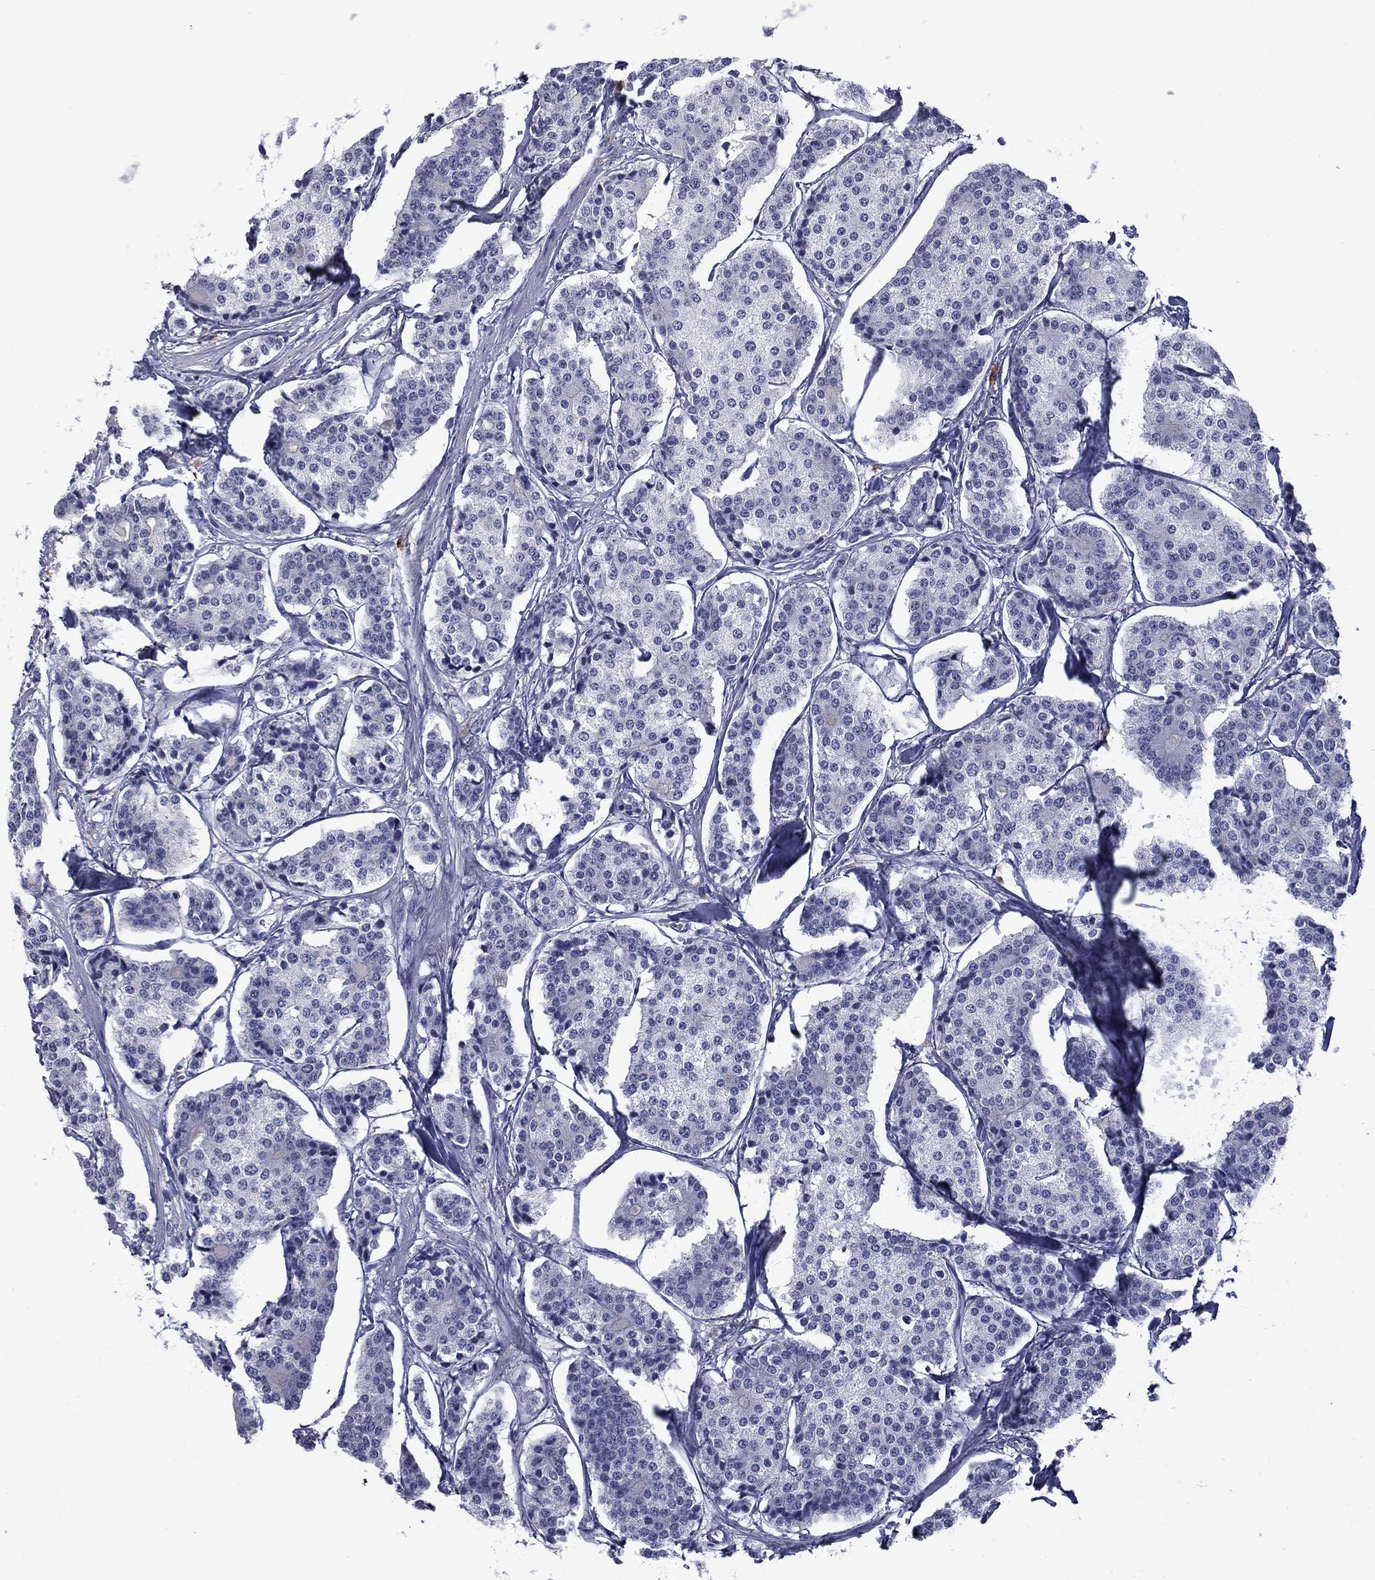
{"staining": {"intensity": "negative", "quantity": "none", "location": "none"}, "tissue": "carcinoid", "cell_type": "Tumor cells", "image_type": "cancer", "snomed": [{"axis": "morphology", "description": "Carcinoid, malignant, NOS"}, {"axis": "topography", "description": "Small intestine"}], "caption": "IHC photomicrograph of neoplastic tissue: human carcinoid (malignant) stained with DAB shows no significant protein positivity in tumor cells.", "gene": "BCL2L14", "patient": {"sex": "female", "age": 65}}